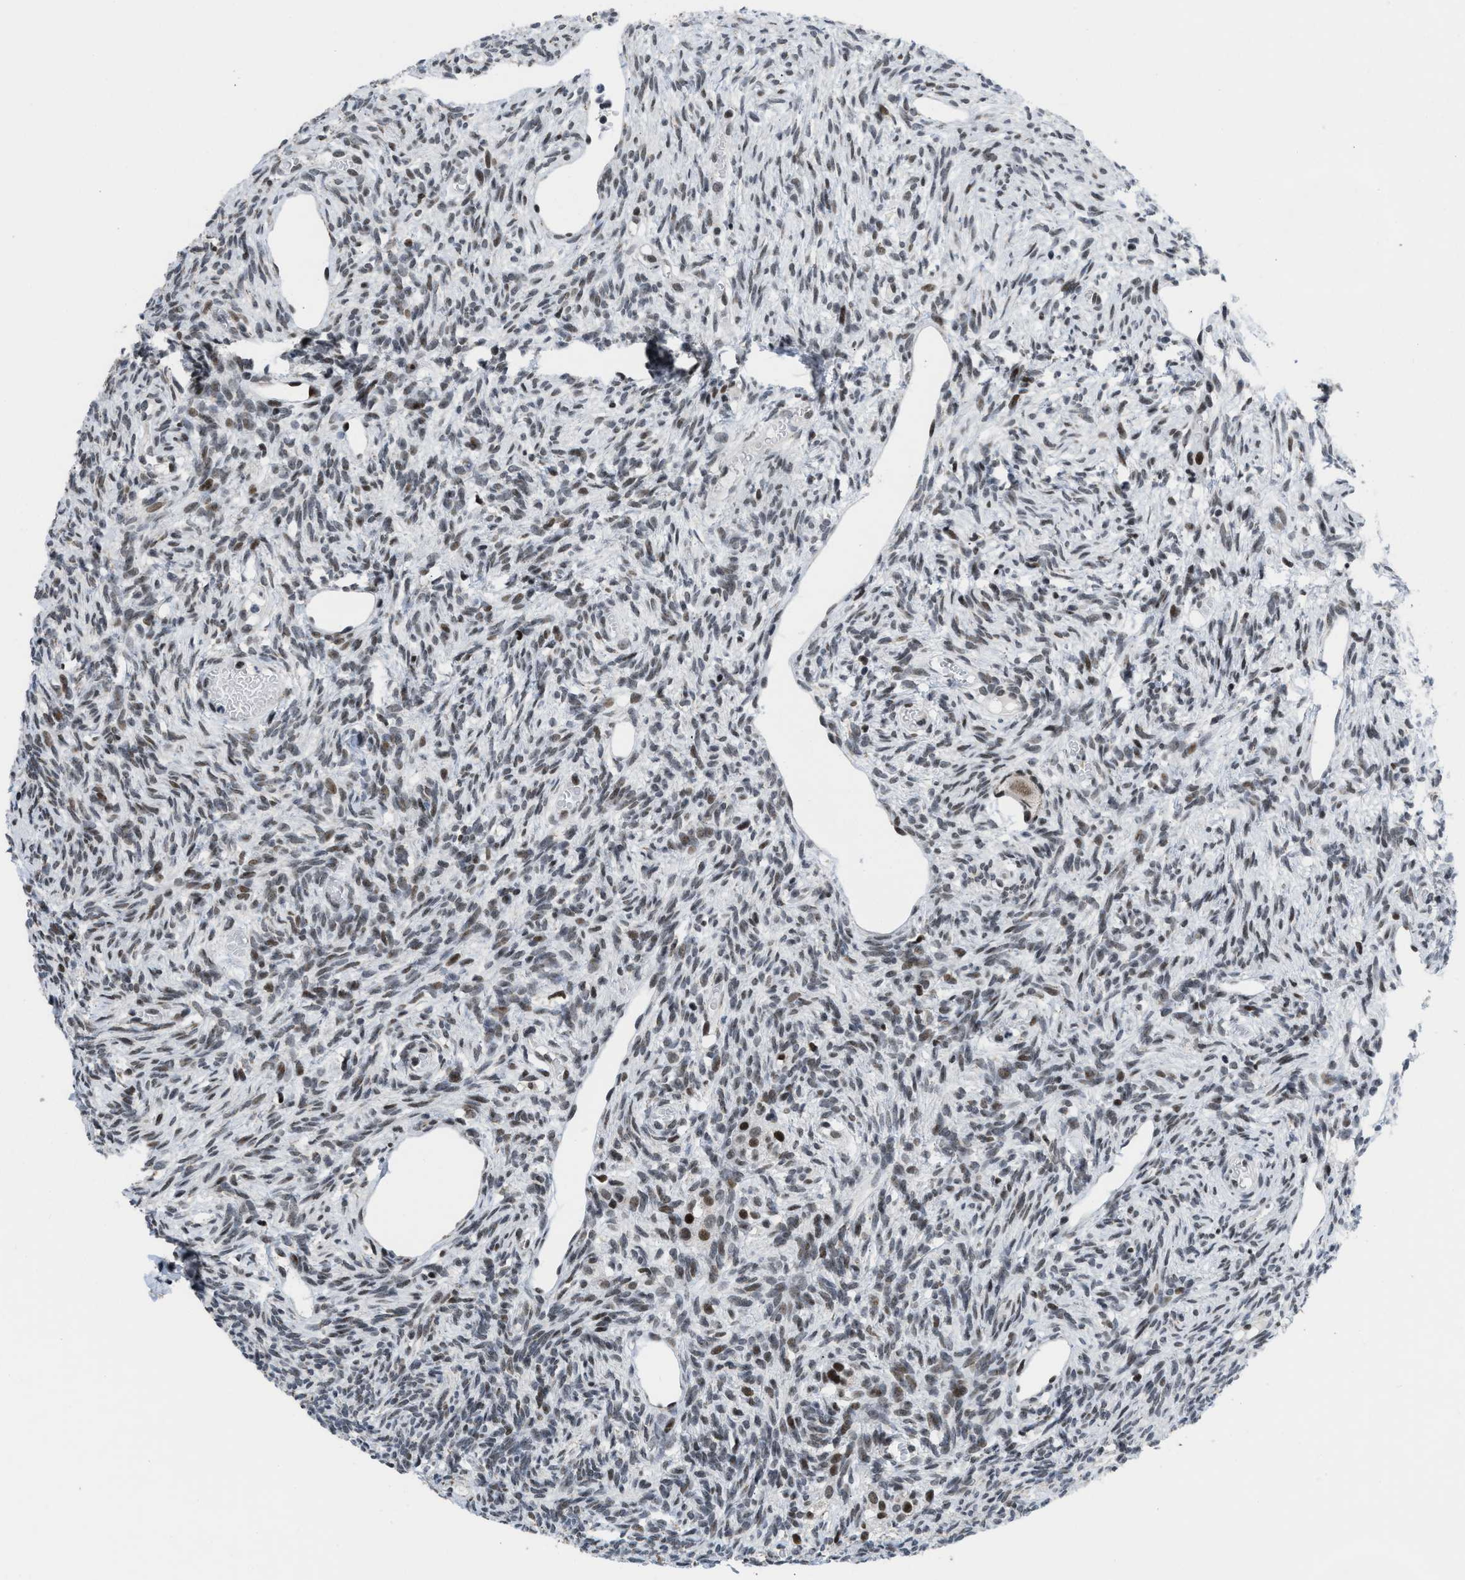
{"staining": {"intensity": "weak", "quantity": ">75%", "location": "nuclear"}, "tissue": "ovary", "cell_type": "Follicle cells", "image_type": "normal", "snomed": [{"axis": "morphology", "description": "Normal tissue, NOS"}, {"axis": "topography", "description": "Ovary"}], "caption": "Brown immunohistochemical staining in benign ovary displays weak nuclear staining in about >75% of follicle cells. (DAB (3,3'-diaminobenzidine) IHC with brightfield microscopy, high magnification).", "gene": "TERF2IP", "patient": {"sex": "female", "age": 33}}